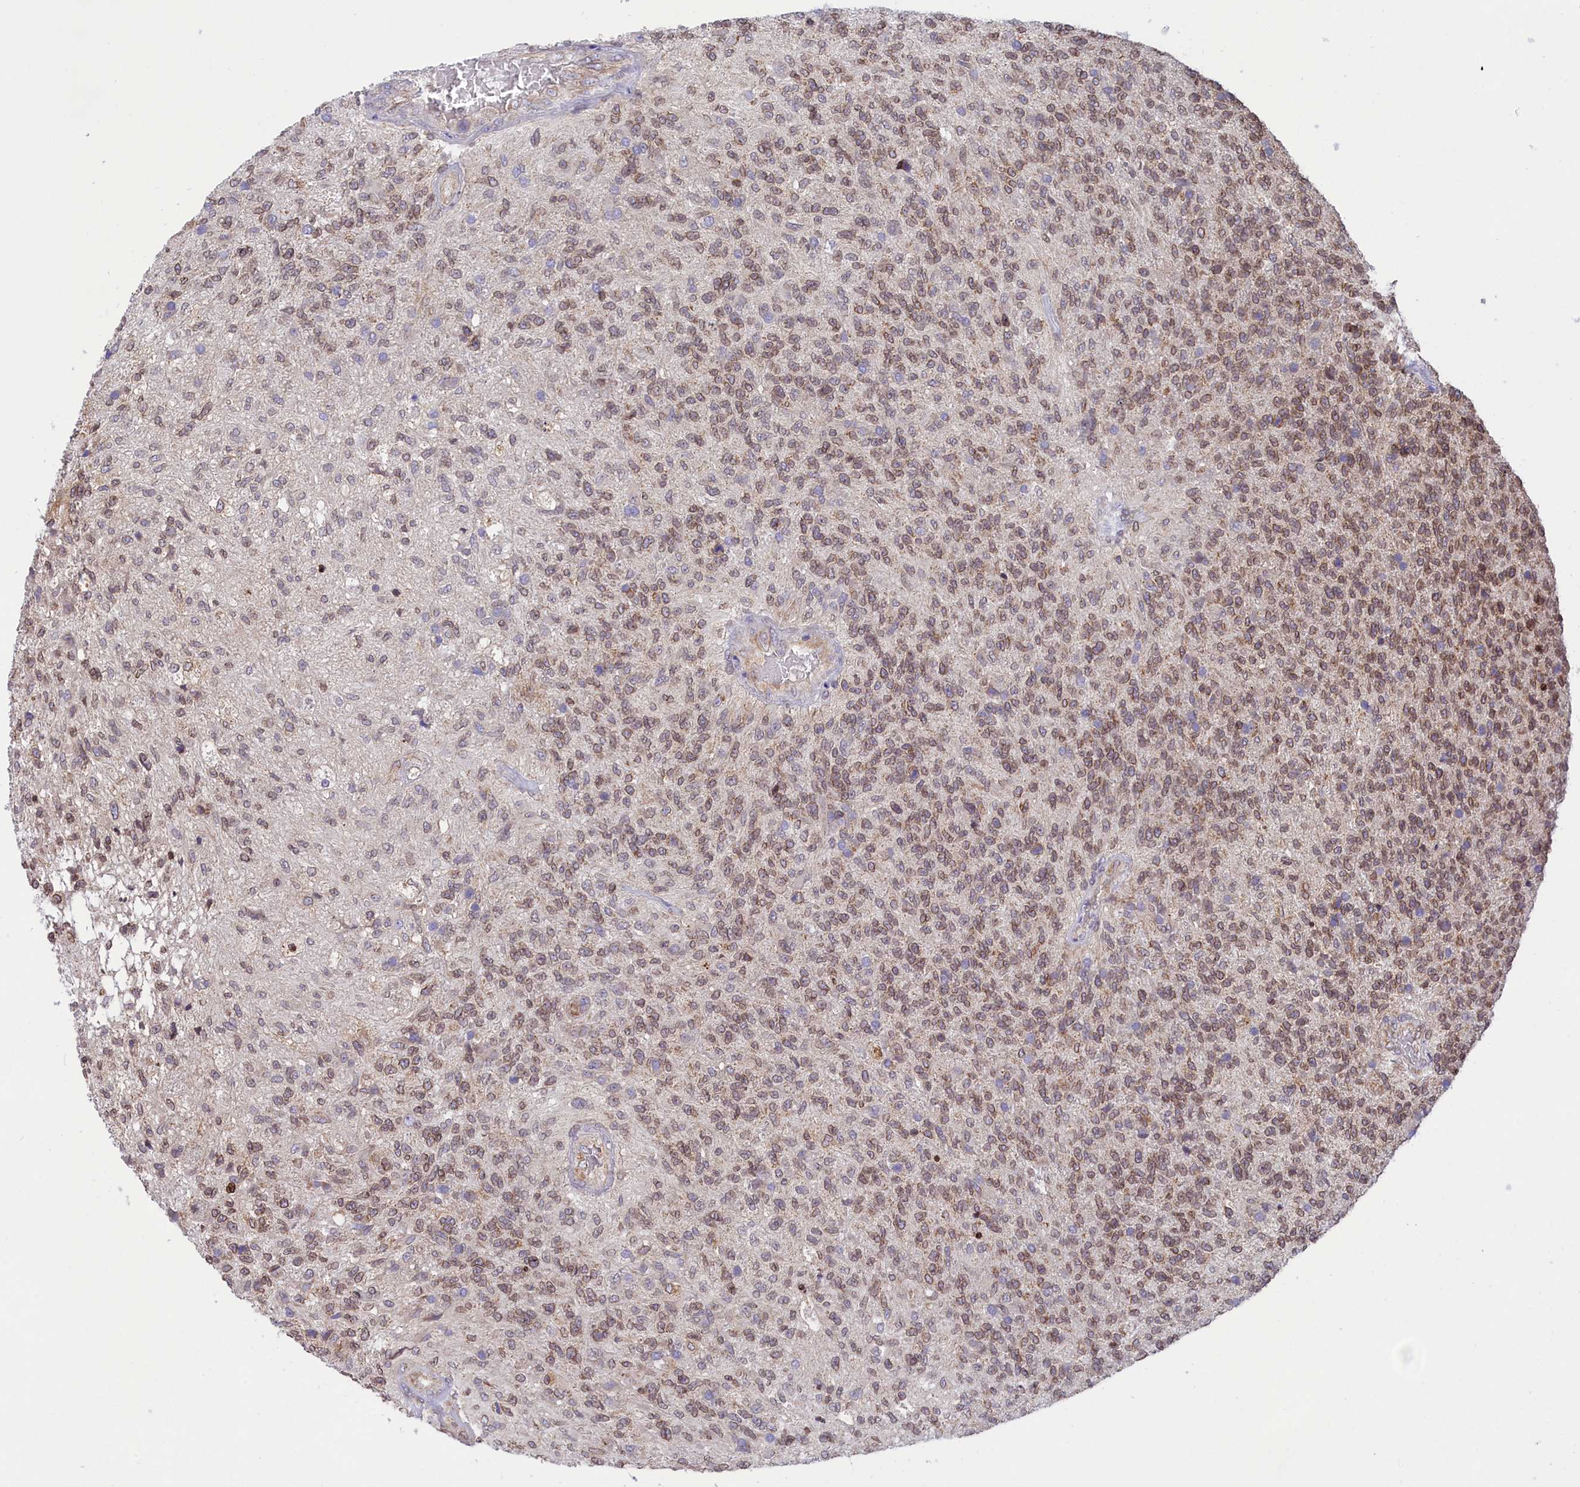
{"staining": {"intensity": "moderate", "quantity": ">75%", "location": "cytoplasmic/membranous,nuclear"}, "tissue": "glioma", "cell_type": "Tumor cells", "image_type": "cancer", "snomed": [{"axis": "morphology", "description": "Glioma, malignant, High grade"}, {"axis": "topography", "description": "Brain"}], "caption": "Immunohistochemical staining of human glioma shows moderate cytoplasmic/membranous and nuclear protein positivity in about >75% of tumor cells. The staining was performed using DAB, with brown indicating positive protein expression. Nuclei are stained blue with hematoxylin.", "gene": "PKHD1L1", "patient": {"sex": "male", "age": 56}}